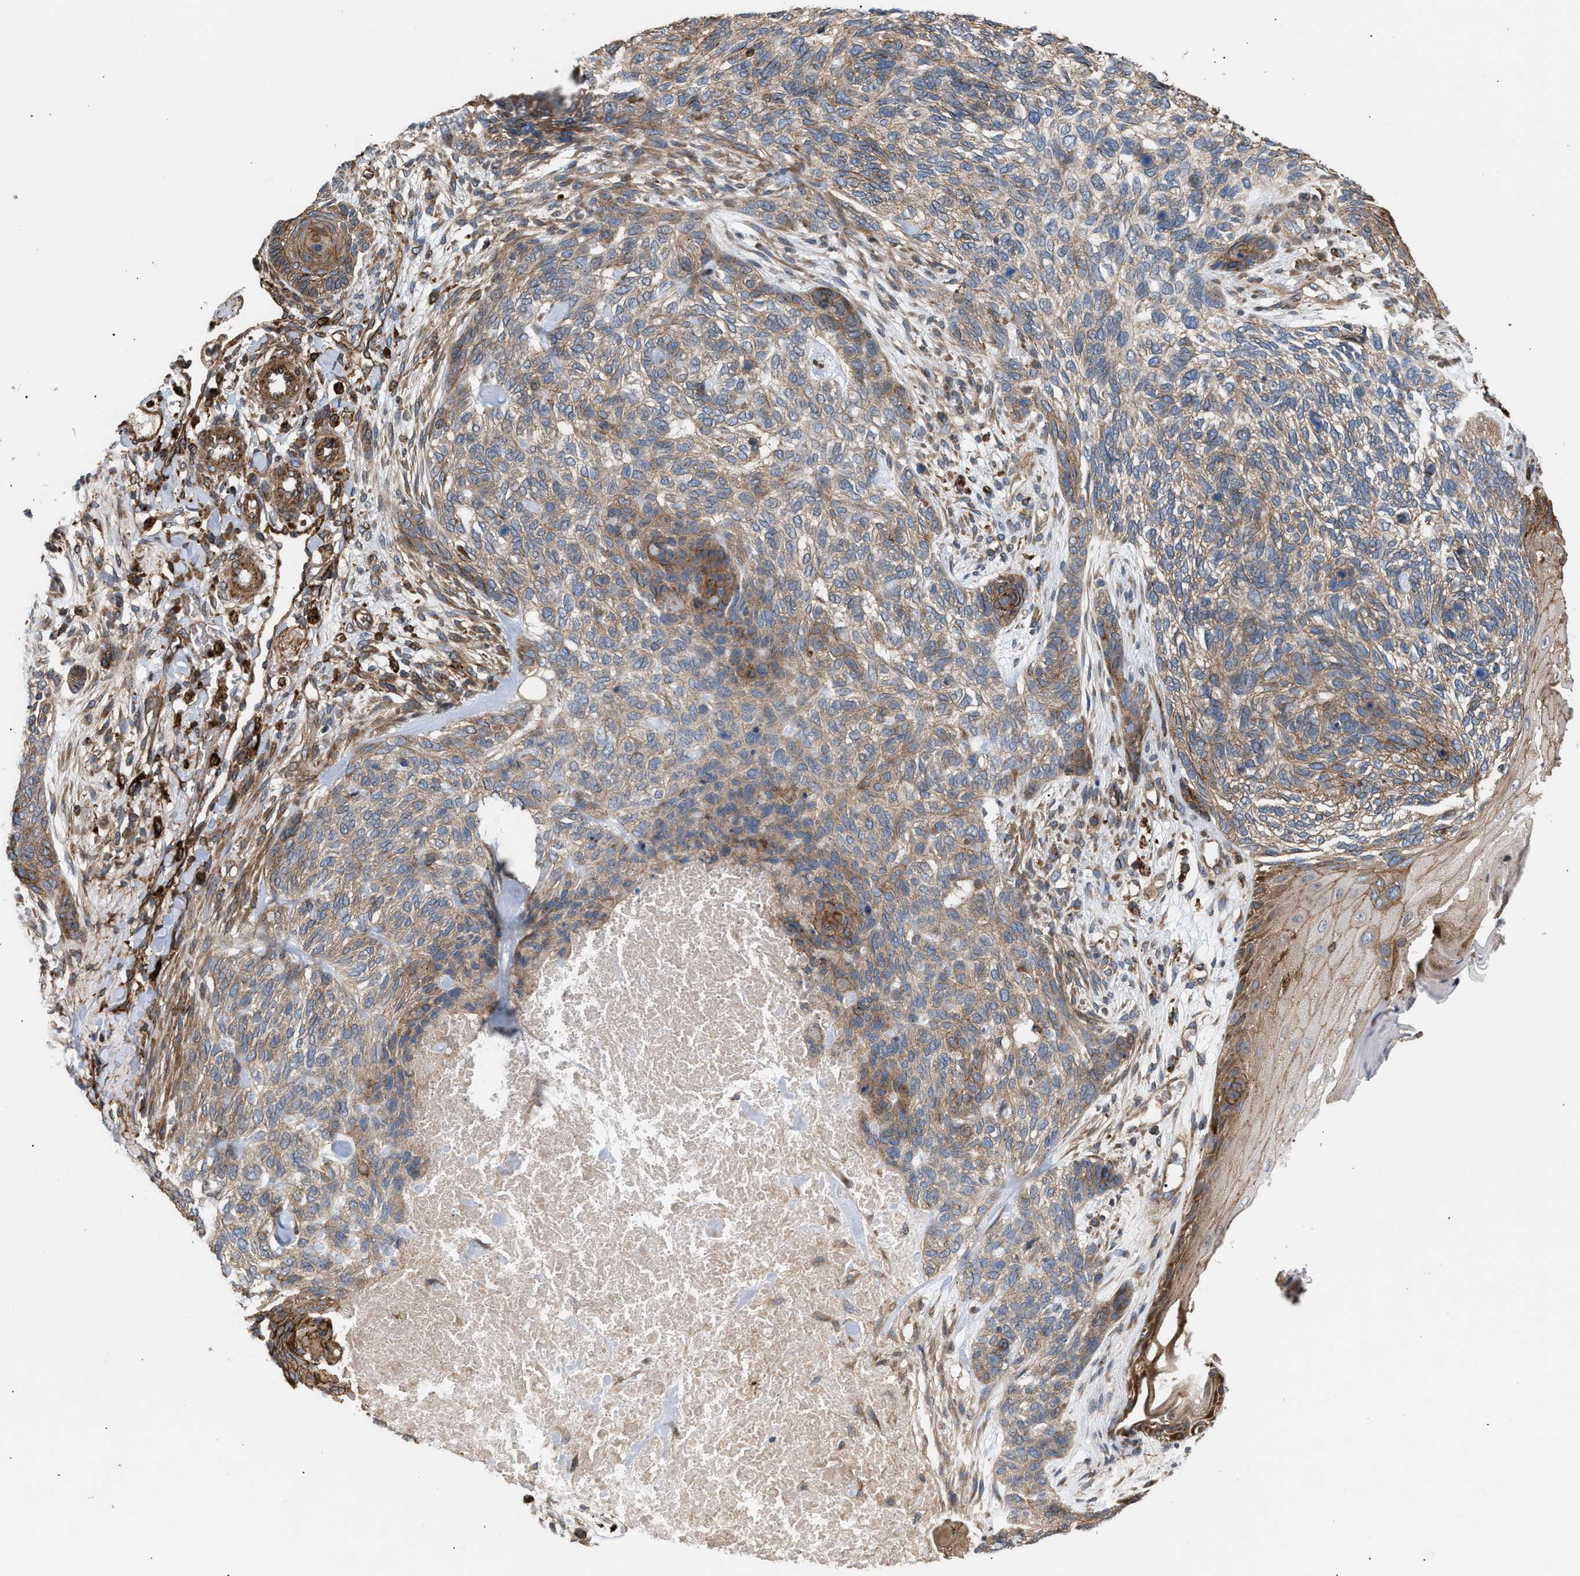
{"staining": {"intensity": "weak", "quantity": ">75%", "location": "cytoplasmic/membranous"}, "tissue": "skin cancer", "cell_type": "Tumor cells", "image_type": "cancer", "snomed": [{"axis": "morphology", "description": "Basal cell carcinoma"}, {"axis": "topography", "description": "Skin"}], "caption": "Protein positivity by immunohistochemistry (IHC) reveals weak cytoplasmic/membranous positivity in approximately >75% of tumor cells in skin cancer (basal cell carcinoma). (DAB (3,3'-diaminobenzidine) = brown stain, brightfield microscopy at high magnification).", "gene": "GCC1", "patient": {"sex": "male", "age": 55}}